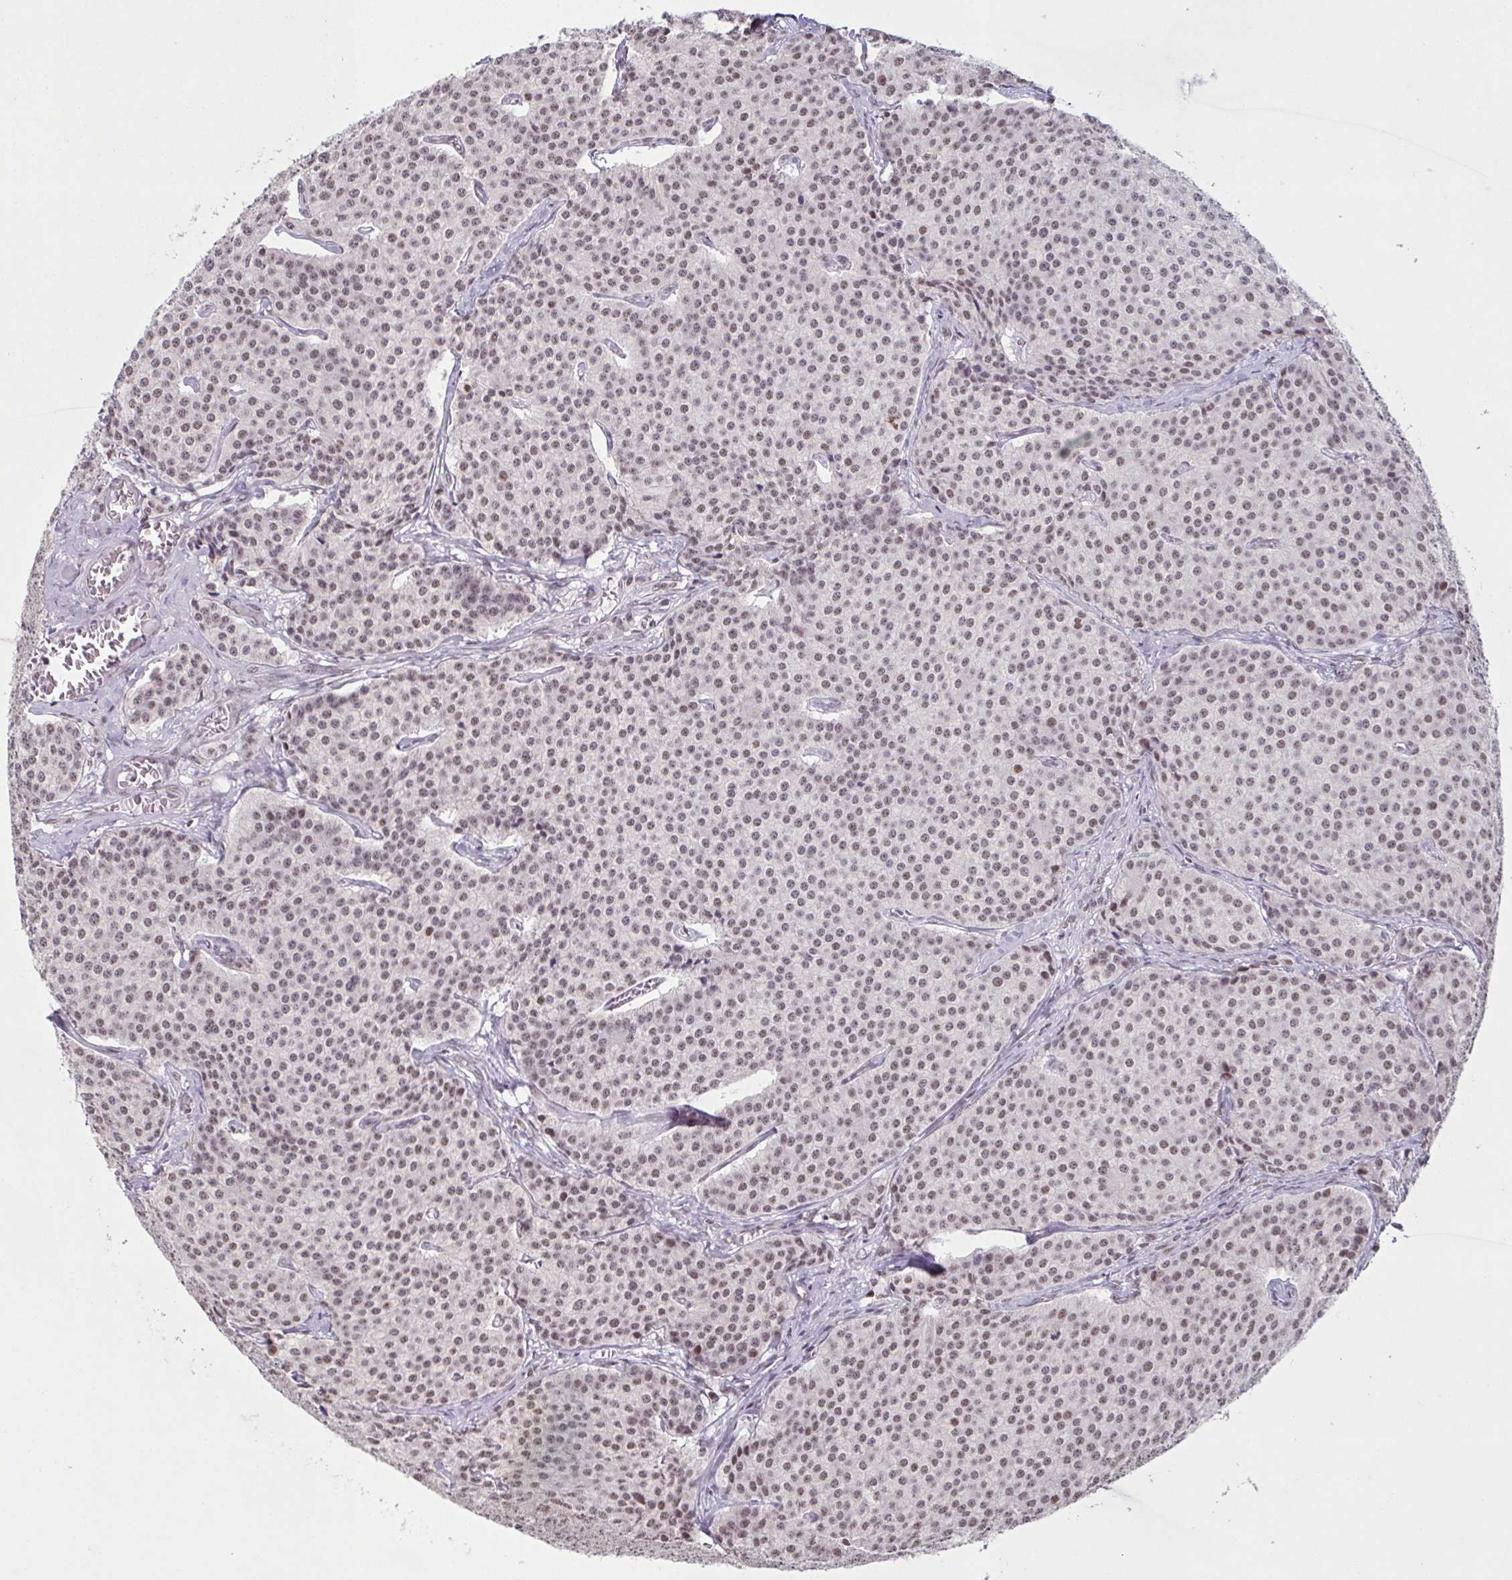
{"staining": {"intensity": "weak", "quantity": ">75%", "location": "nuclear"}, "tissue": "carcinoid", "cell_type": "Tumor cells", "image_type": "cancer", "snomed": [{"axis": "morphology", "description": "Carcinoid, malignant, NOS"}, {"axis": "topography", "description": "Small intestine"}], "caption": "Weak nuclear positivity for a protein is present in about >75% of tumor cells of carcinoid using IHC.", "gene": "TIMM21", "patient": {"sex": "female", "age": 64}}